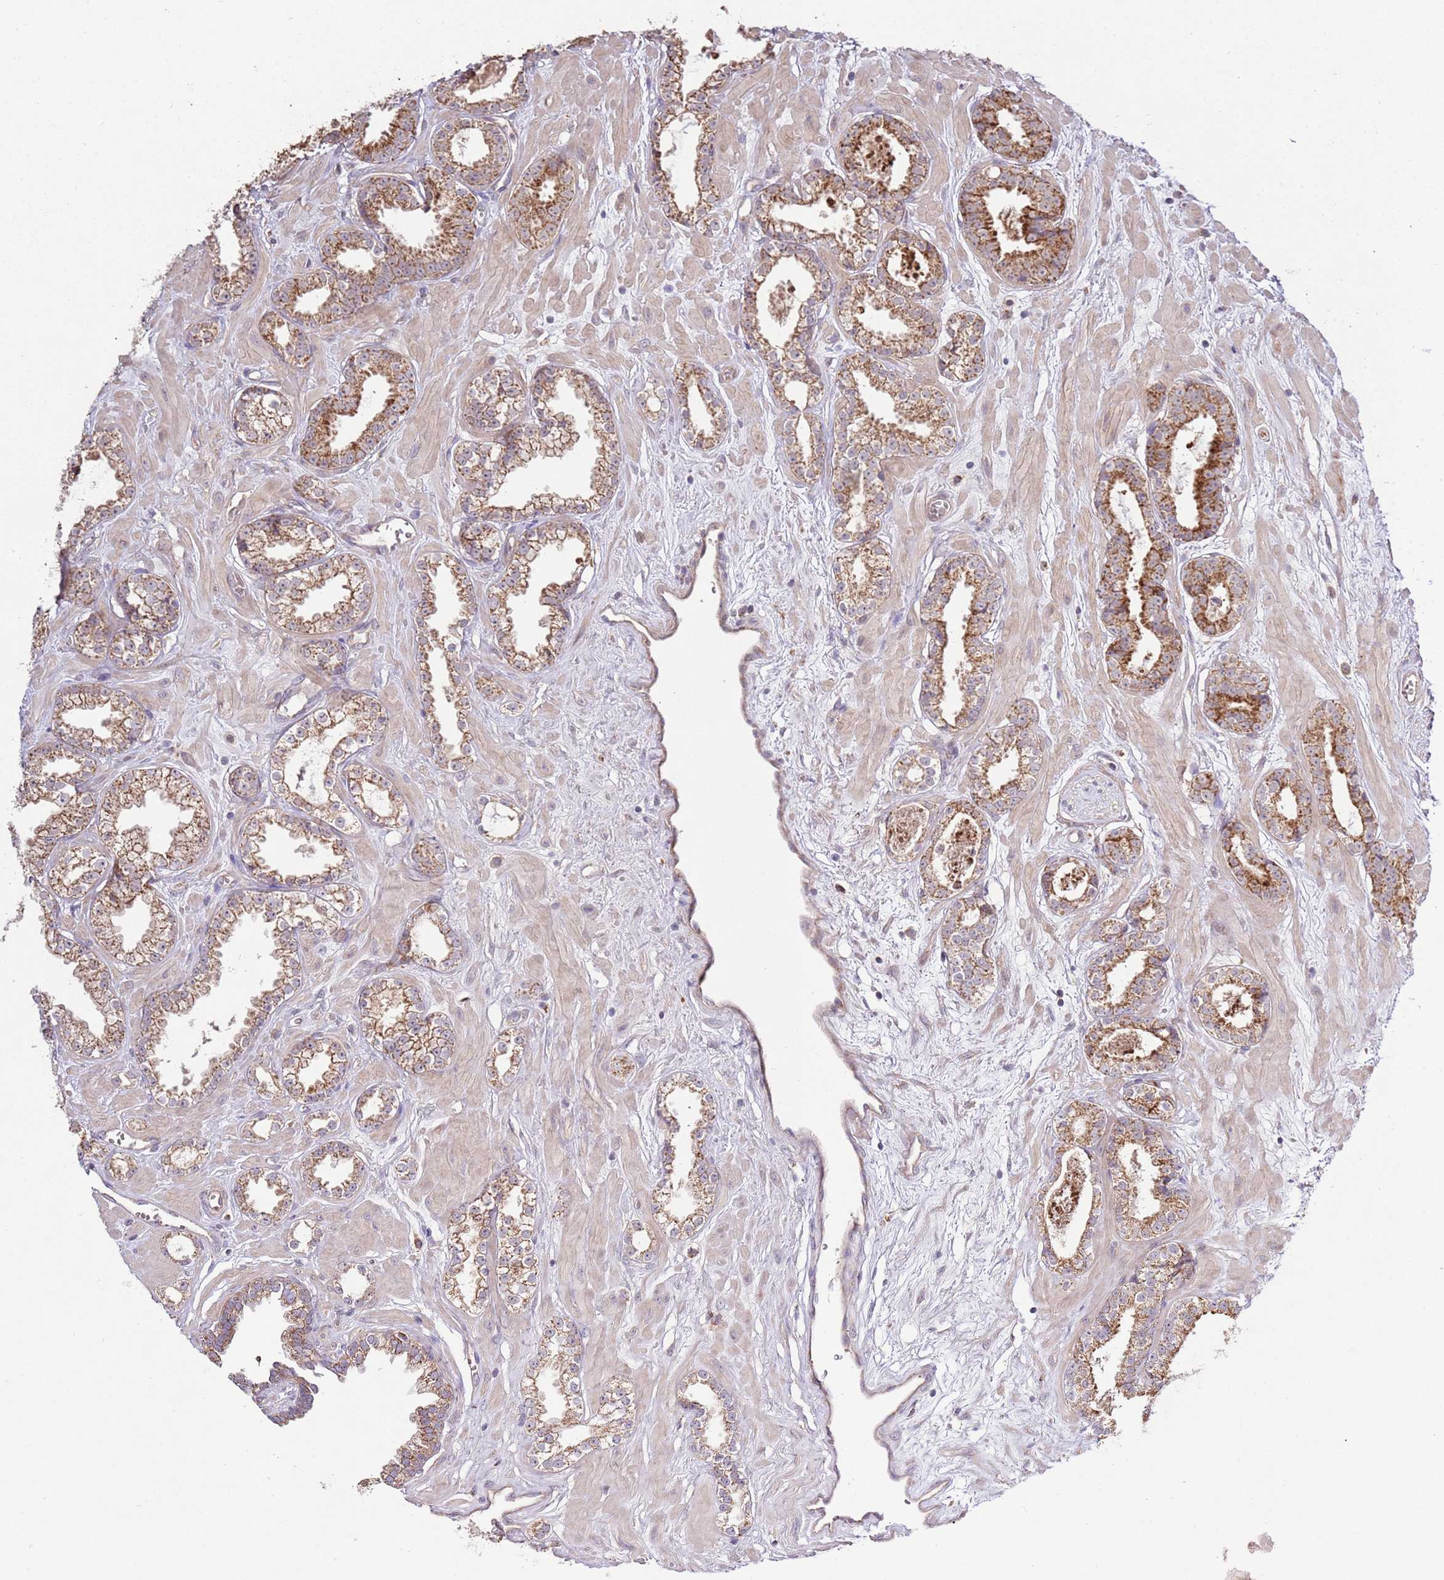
{"staining": {"intensity": "strong", "quantity": ">75%", "location": "cytoplasmic/membranous"}, "tissue": "prostate cancer", "cell_type": "Tumor cells", "image_type": "cancer", "snomed": [{"axis": "morphology", "description": "Adenocarcinoma, Low grade"}, {"axis": "topography", "description": "Prostate"}], "caption": "Protein expression analysis of adenocarcinoma (low-grade) (prostate) exhibits strong cytoplasmic/membranous positivity in approximately >75% of tumor cells.", "gene": "IVD", "patient": {"sex": "male", "age": 60}}